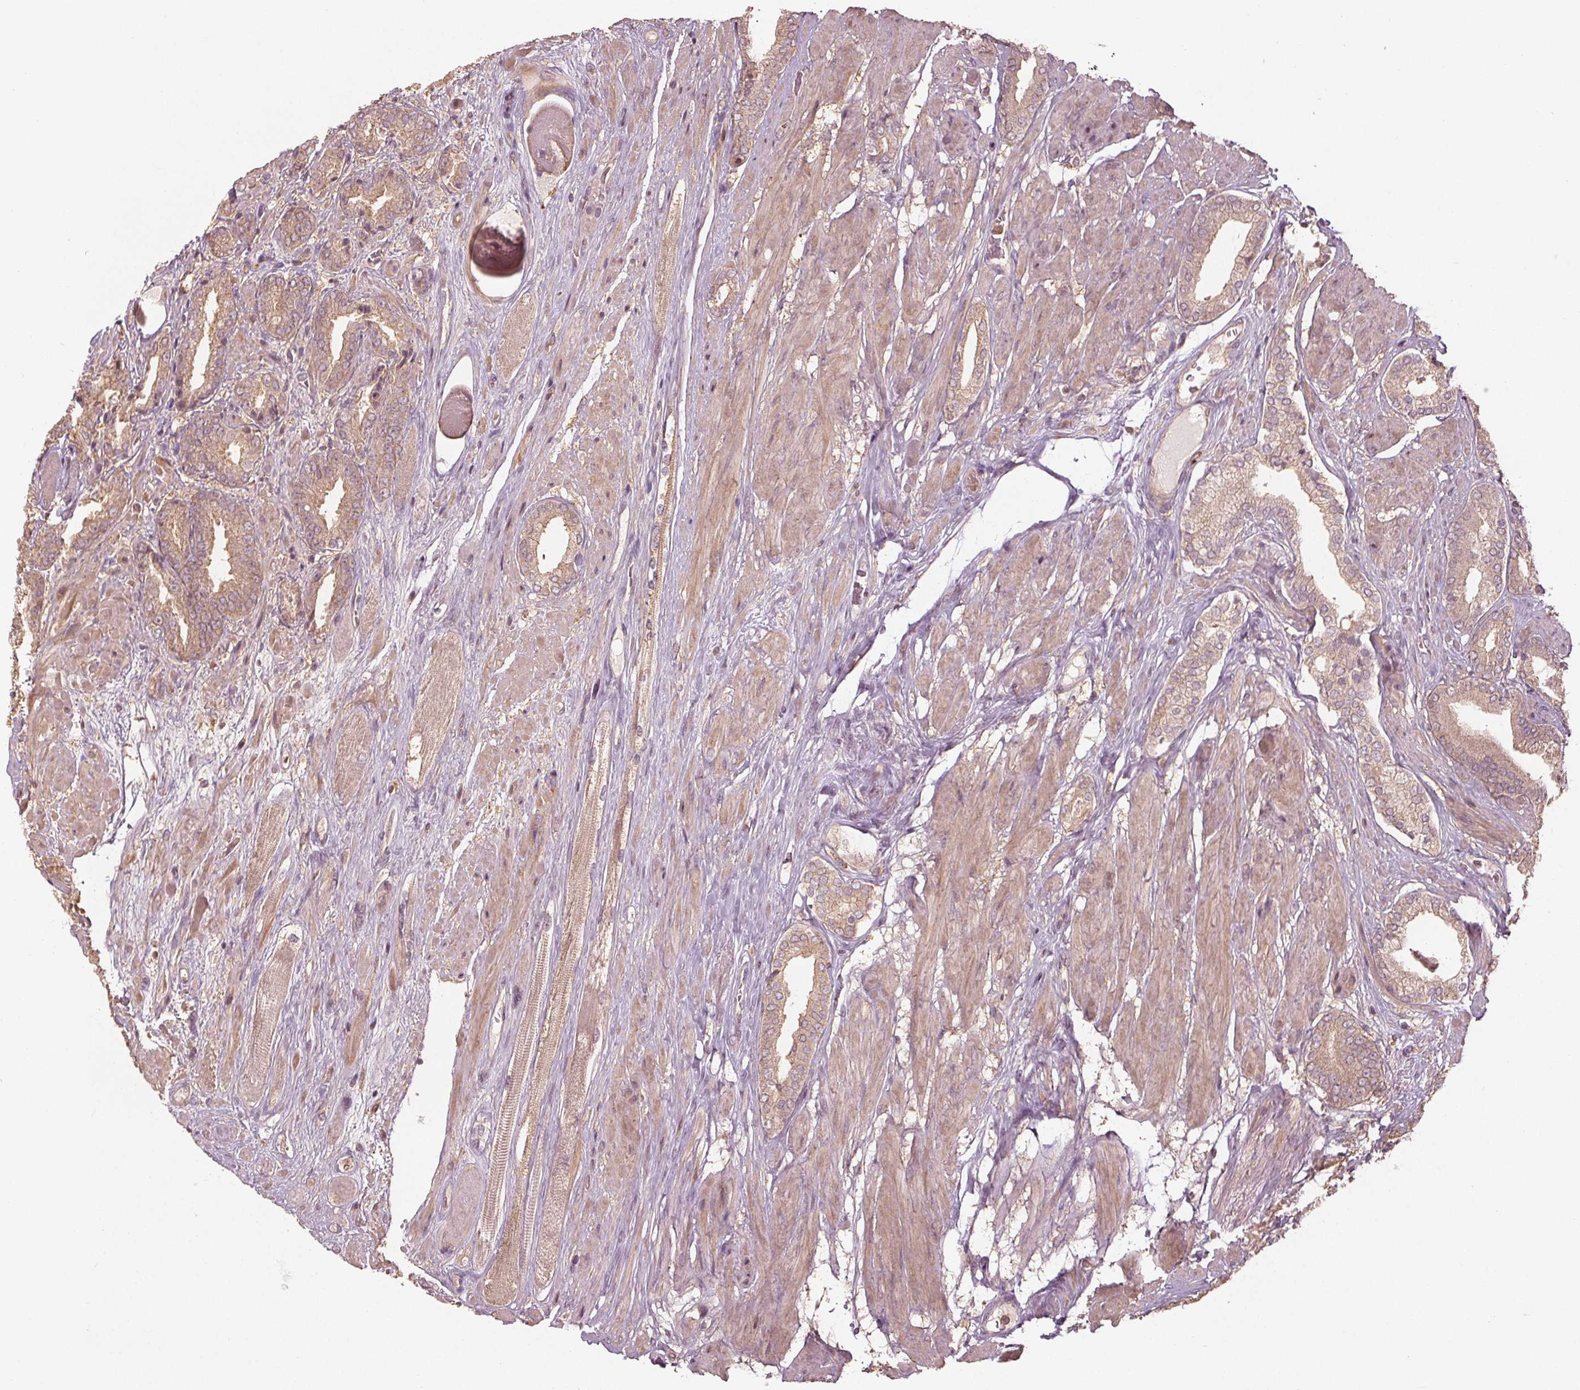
{"staining": {"intensity": "moderate", "quantity": ">75%", "location": "cytoplasmic/membranous"}, "tissue": "prostate cancer", "cell_type": "Tumor cells", "image_type": "cancer", "snomed": [{"axis": "morphology", "description": "Adenocarcinoma, High grade"}, {"axis": "topography", "description": "Prostate"}], "caption": "Moderate cytoplasmic/membranous staining is appreciated in approximately >75% of tumor cells in prostate cancer (adenocarcinoma (high-grade)).", "gene": "GNB2", "patient": {"sex": "male", "age": 56}}